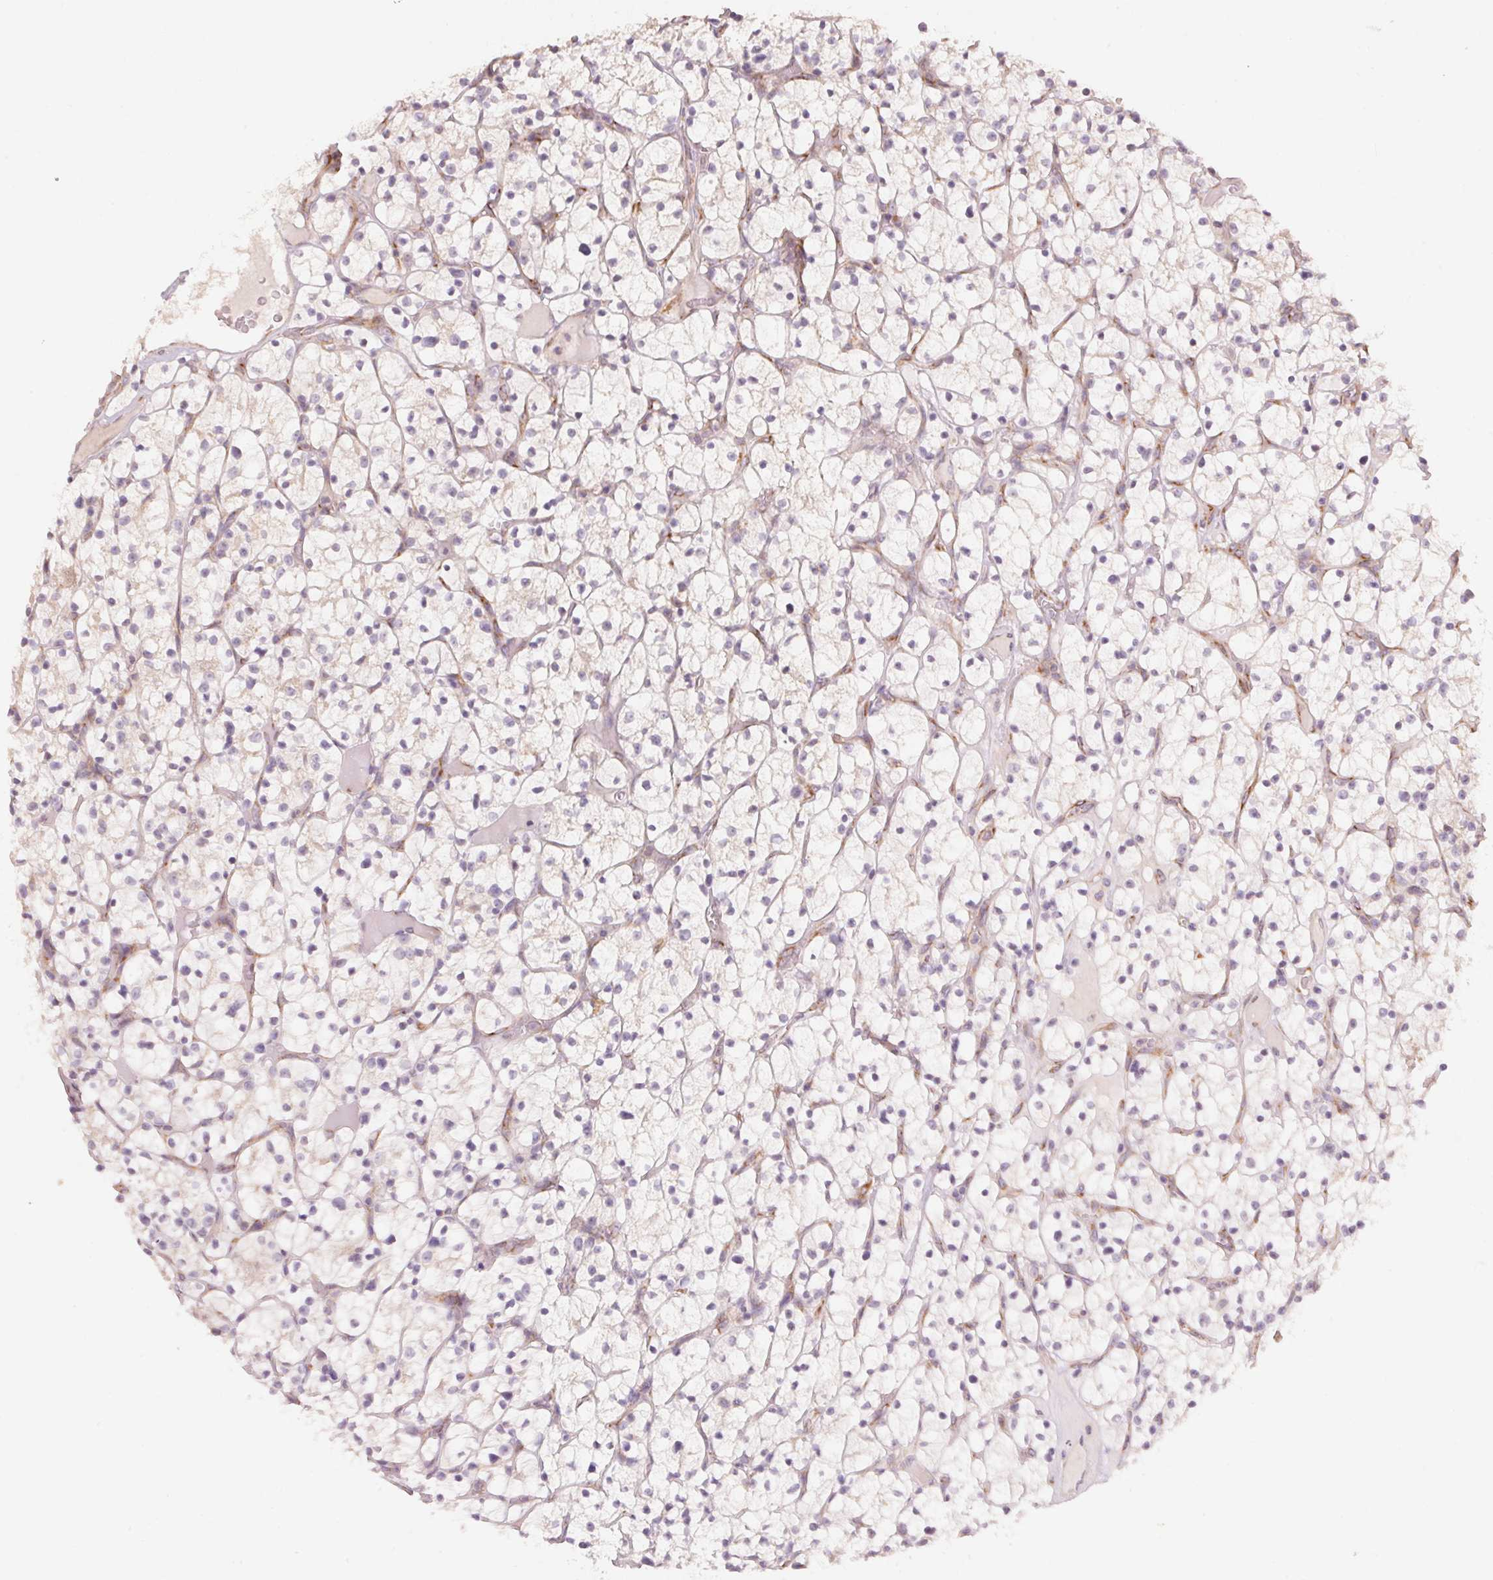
{"staining": {"intensity": "negative", "quantity": "none", "location": "none"}, "tissue": "renal cancer", "cell_type": "Tumor cells", "image_type": "cancer", "snomed": [{"axis": "morphology", "description": "Adenocarcinoma, NOS"}, {"axis": "topography", "description": "Kidney"}], "caption": "High magnification brightfield microscopy of renal cancer stained with DAB (brown) and counterstained with hematoxylin (blue): tumor cells show no significant staining.", "gene": "BLOC1S2", "patient": {"sex": "female", "age": 64}}